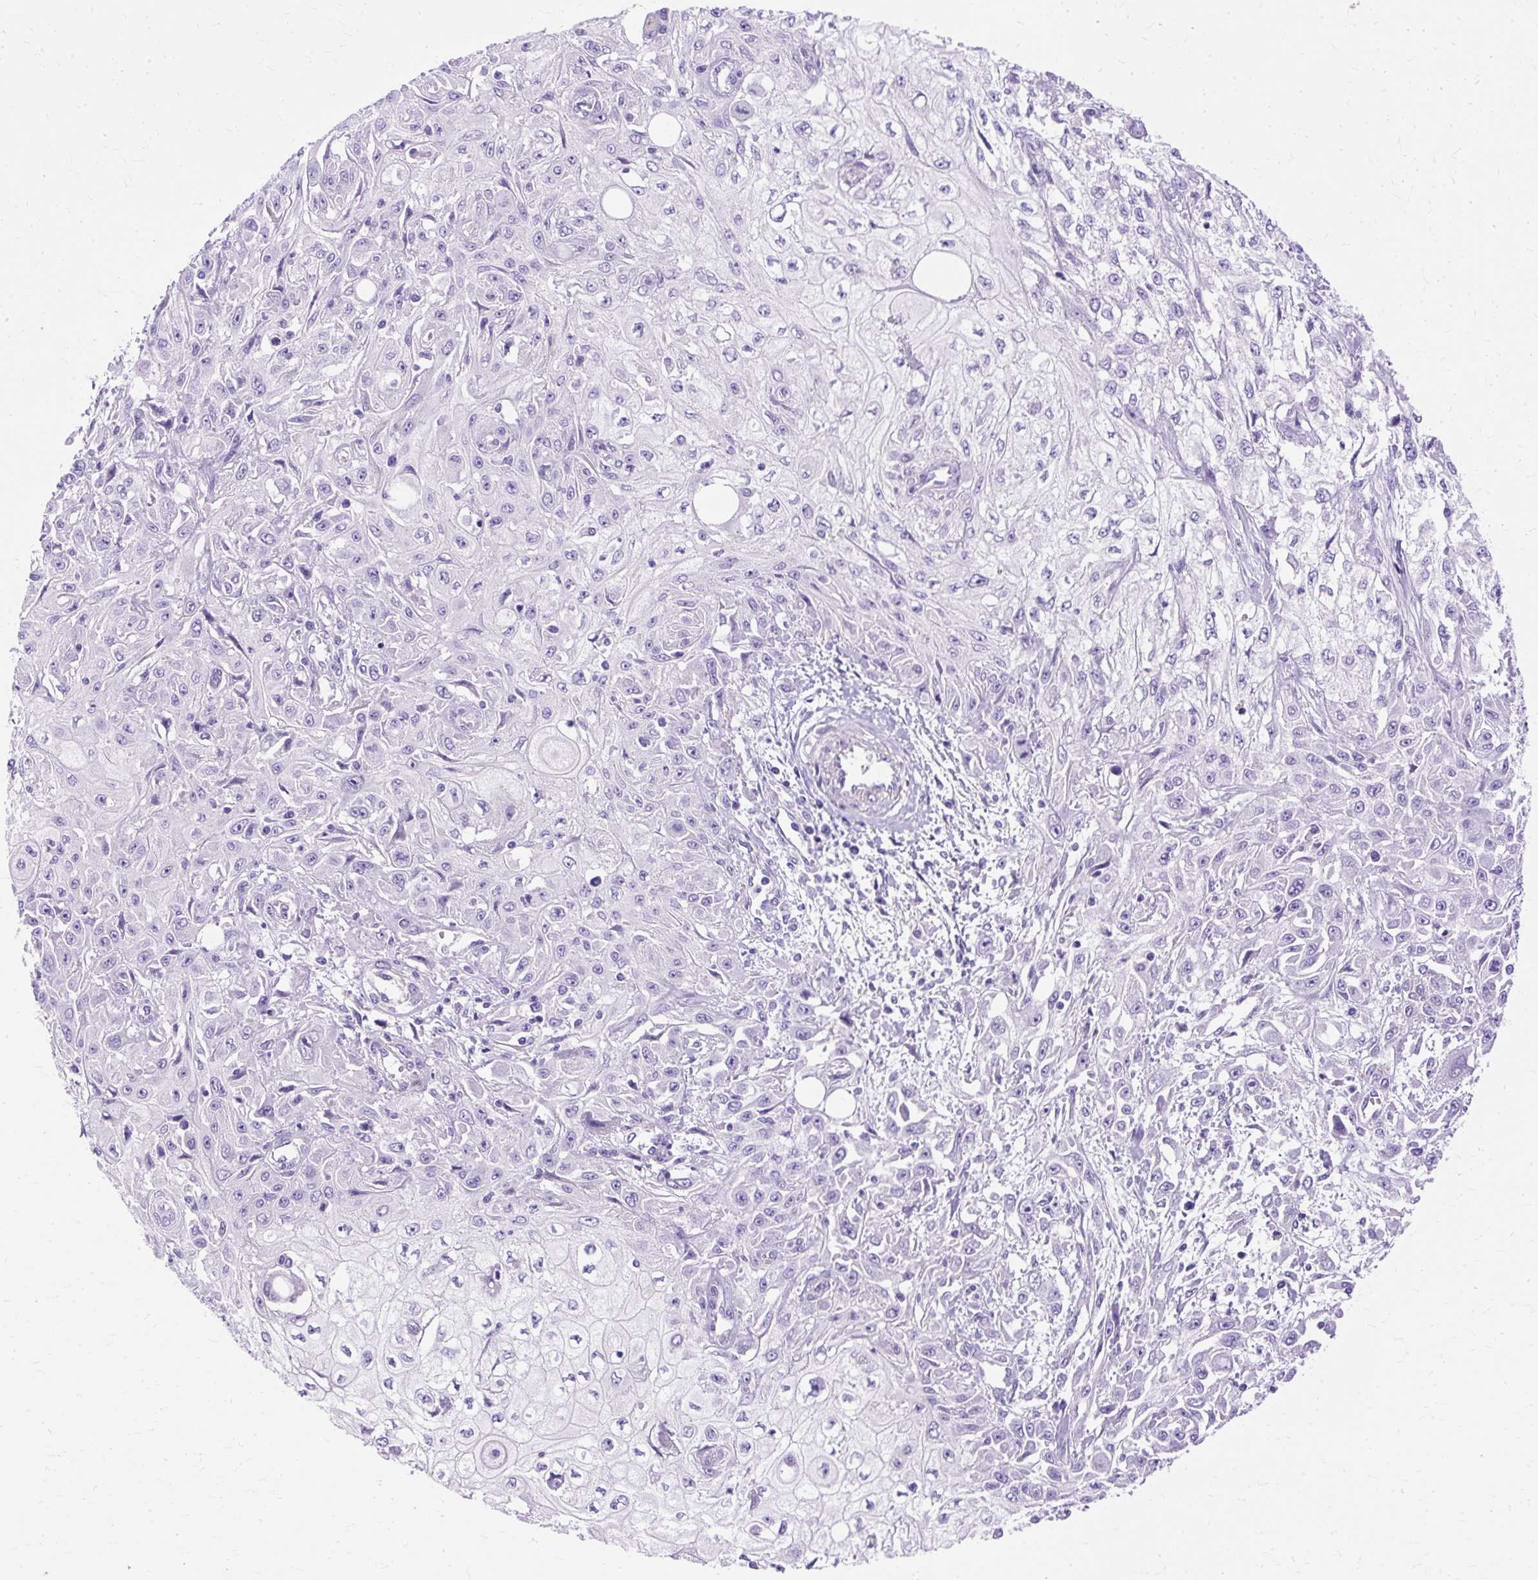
{"staining": {"intensity": "negative", "quantity": "none", "location": "none"}, "tissue": "skin cancer", "cell_type": "Tumor cells", "image_type": "cancer", "snomed": [{"axis": "morphology", "description": "Squamous cell carcinoma, NOS"}, {"axis": "morphology", "description": "Squamous cell carcinoma, metastatic, NOS"}, {"axis": "topography", "description": "Skin"}, {"axis": "topography", "description": "Lymph node"}], "caption": "The immunohistochemistry (IHC) image has no significant positivity in tumor cells of metastatic squamous cell carcinoma (skin) tissue. Nuclei are stained in blue.", "gene": "MYO6", "patient": {"sex": "male", "age": 75}}